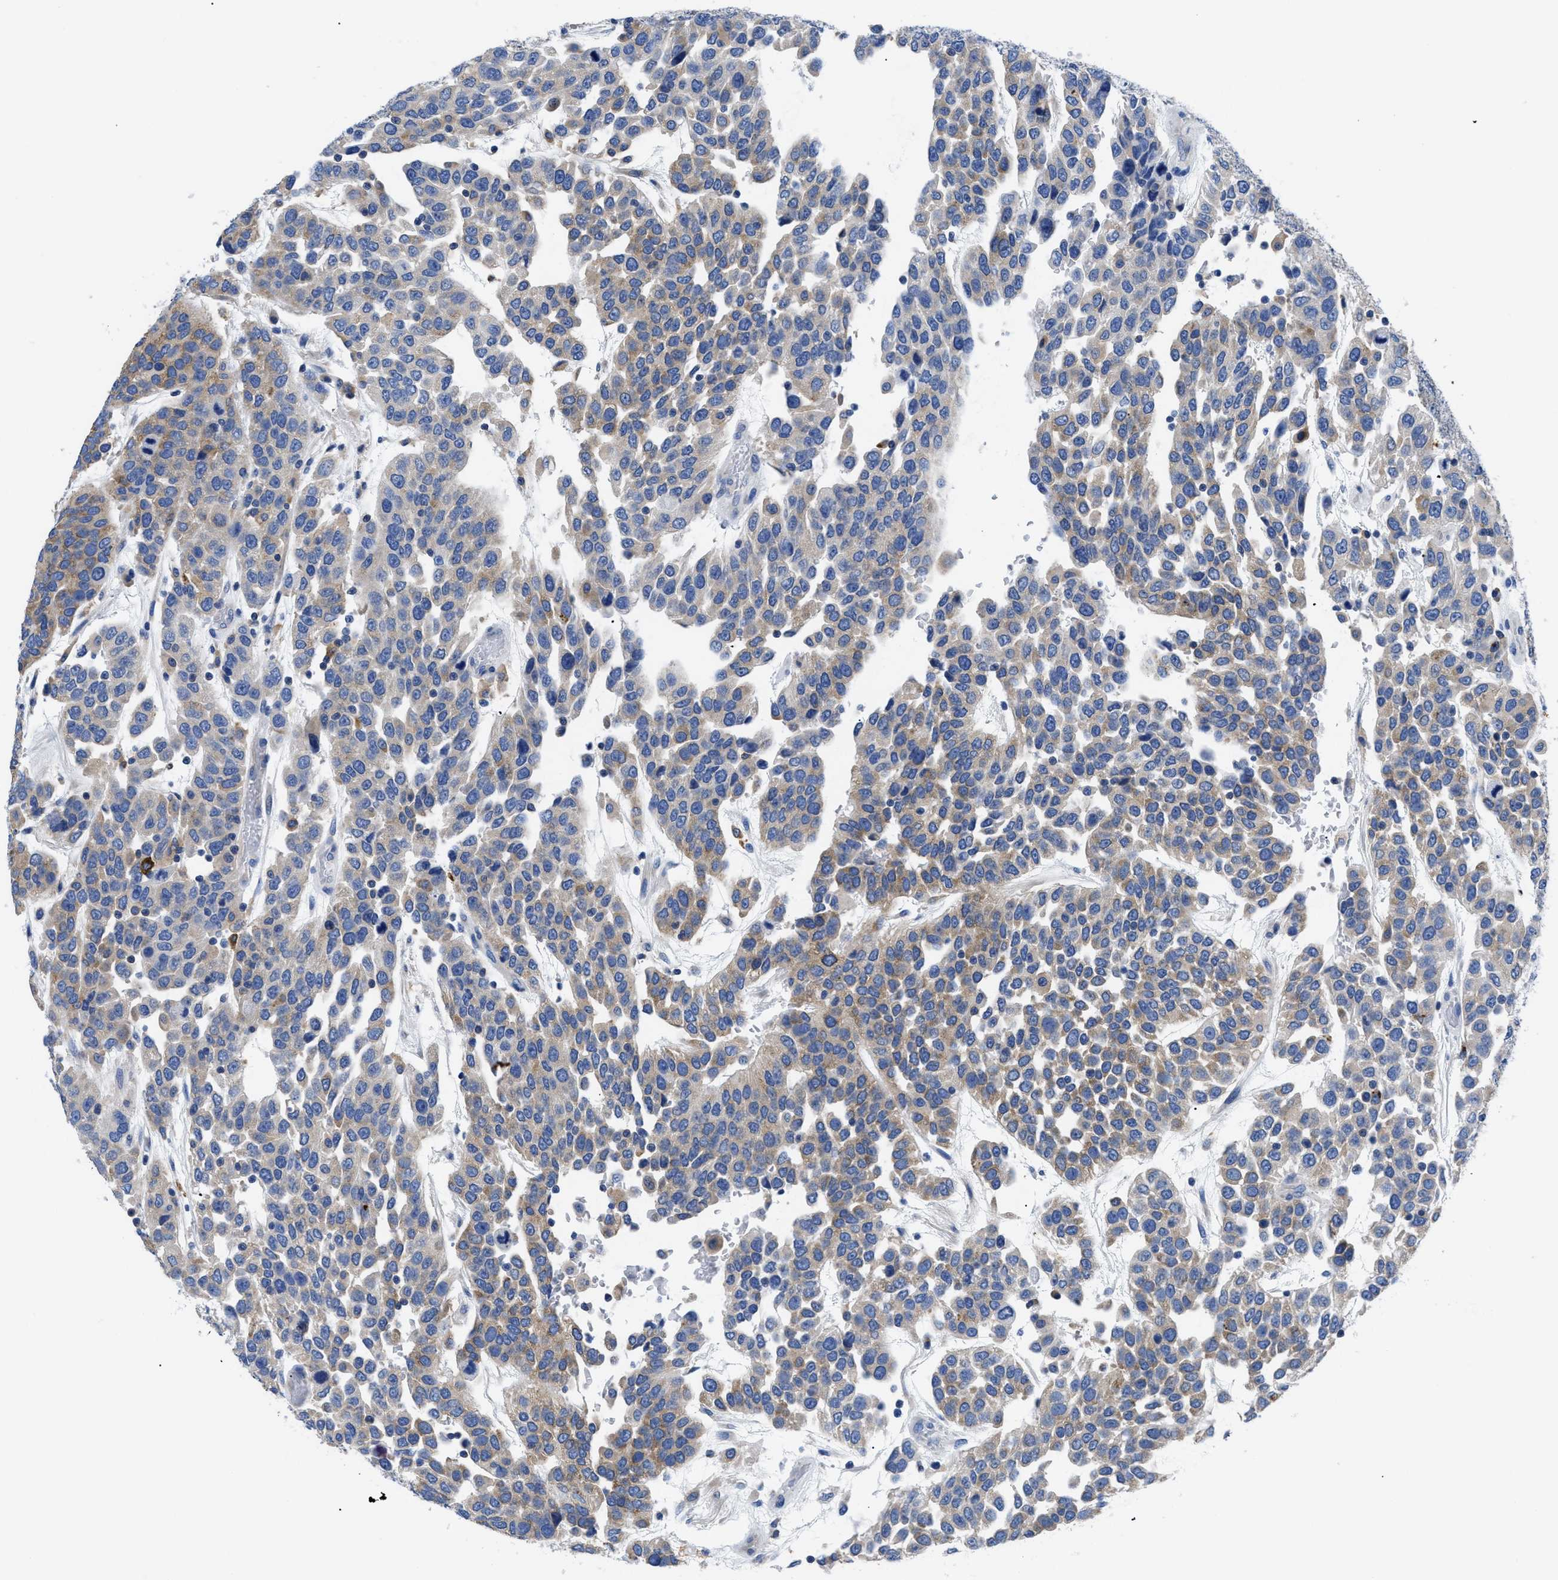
{"staining": {"intensity": "weak", "quantity": ">75%", "location": "cytoplasmic/membranous"}, "tissue": "urothelial cancer", "cell_type": "Tumor cells", "image_type": "cancer", "snomed": [{"axis": "morphology", "description": "Urothelial carcinoma, High grade"}, {"axis": "topography", "description": "Urinary bladder"}], "caption": "Immunohistochemical staining of urothelial cancer exhibits low levels of weak cytoplasmic/membranous protein positivity in about >75% of tumor cells.", "gene": "HLA-DPA1", "patient": {"sex": "female", "age": 80}}